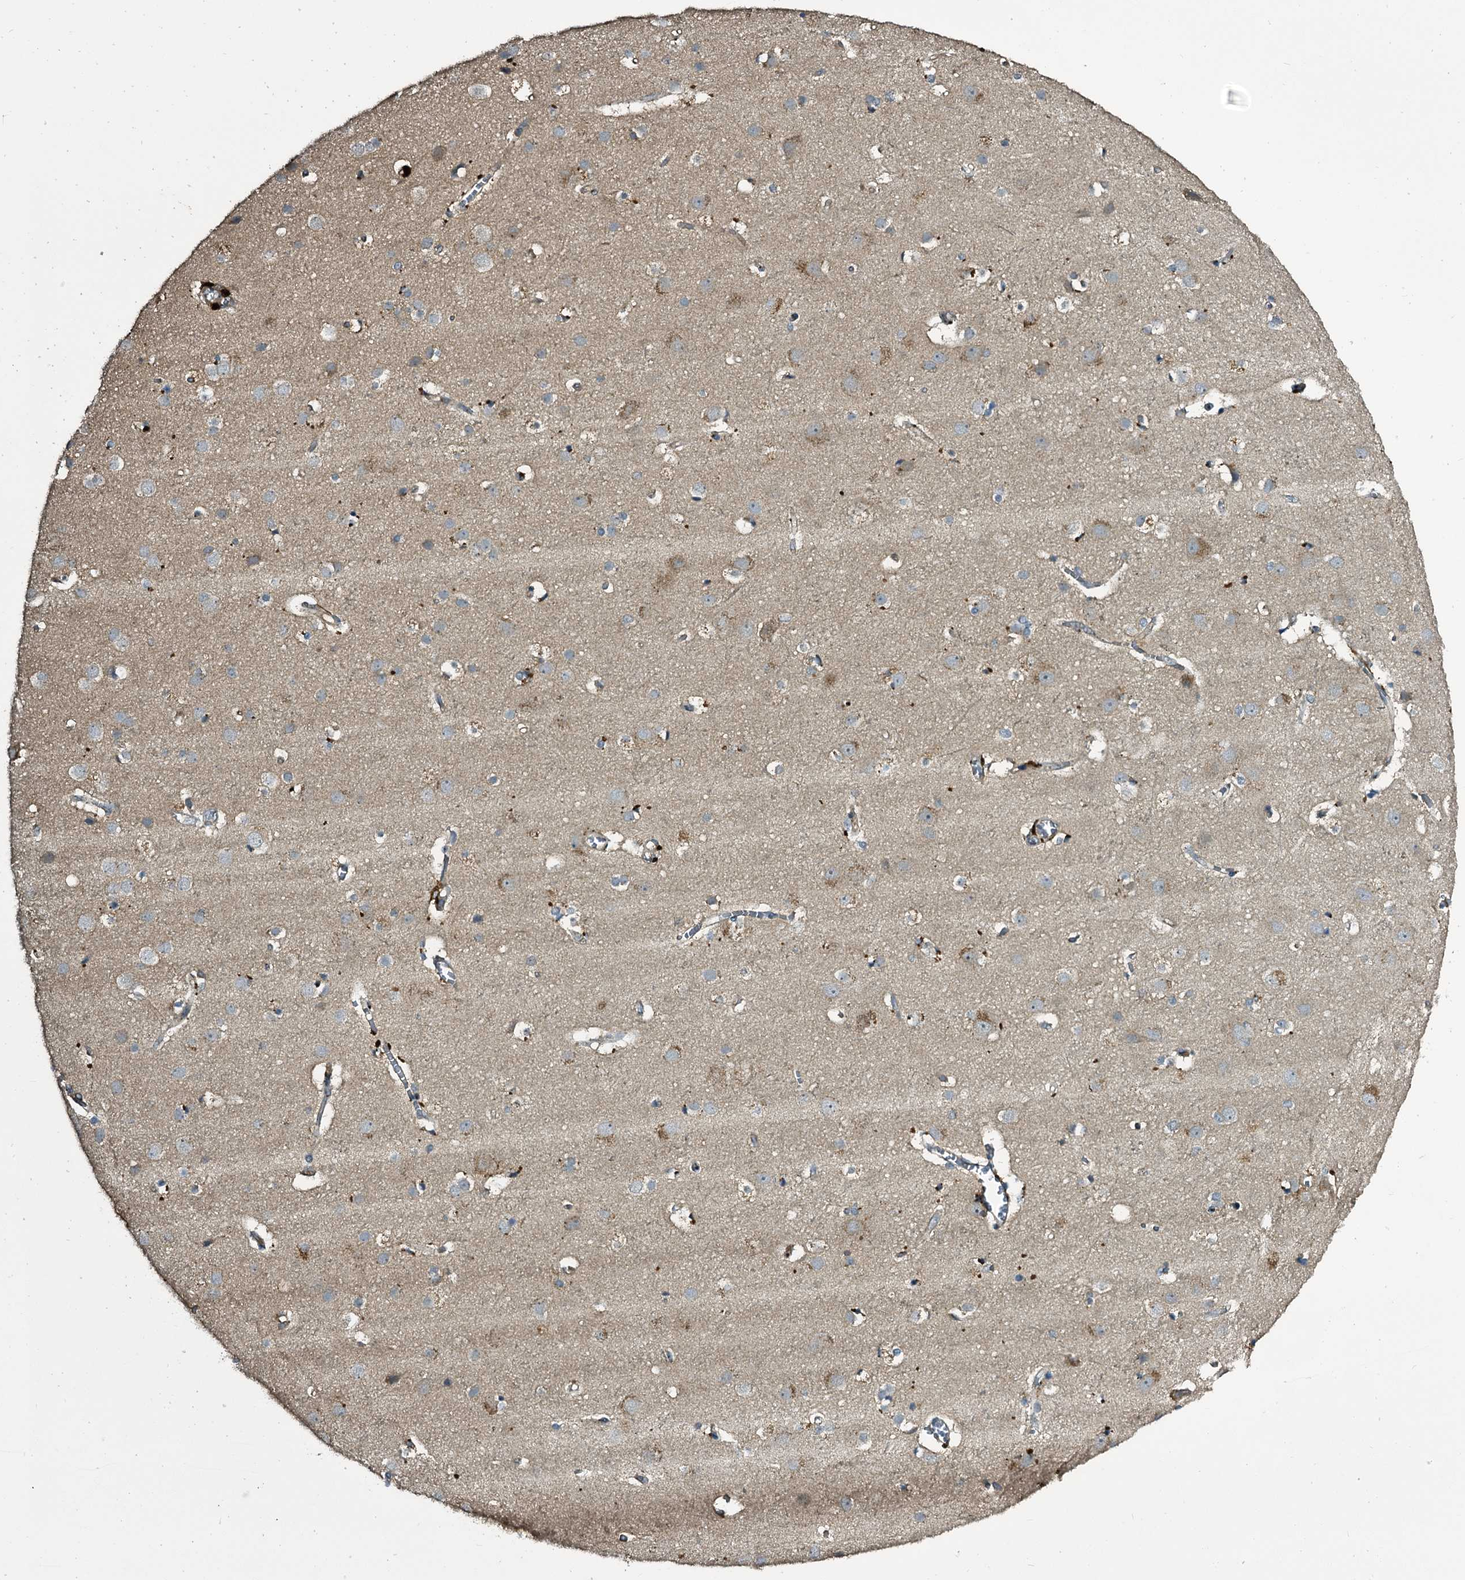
{"staining": {"intensity": "moderate", "quantity": "25%-75%", "location": "cytoplasmic/membranous"}, "tissue": "cerebral cortex", "cell_type": "Endothelial cells", "image_type": "normal", "snomed": [{"axis": "morphology", "description": "Normal tissue, NOS"}, {"axis": "topography", "description": "Cerebral cortex"}], "caption": "Approximately 25%-75% of endothelial cells in unremarkable human cerebral cortex display moderate cytoplasmic/membranous protein positivity as visualized by brown immunohistochemical staining.", "gene": "TPGS2", "patient": {"sex": "male", "age": 54}}